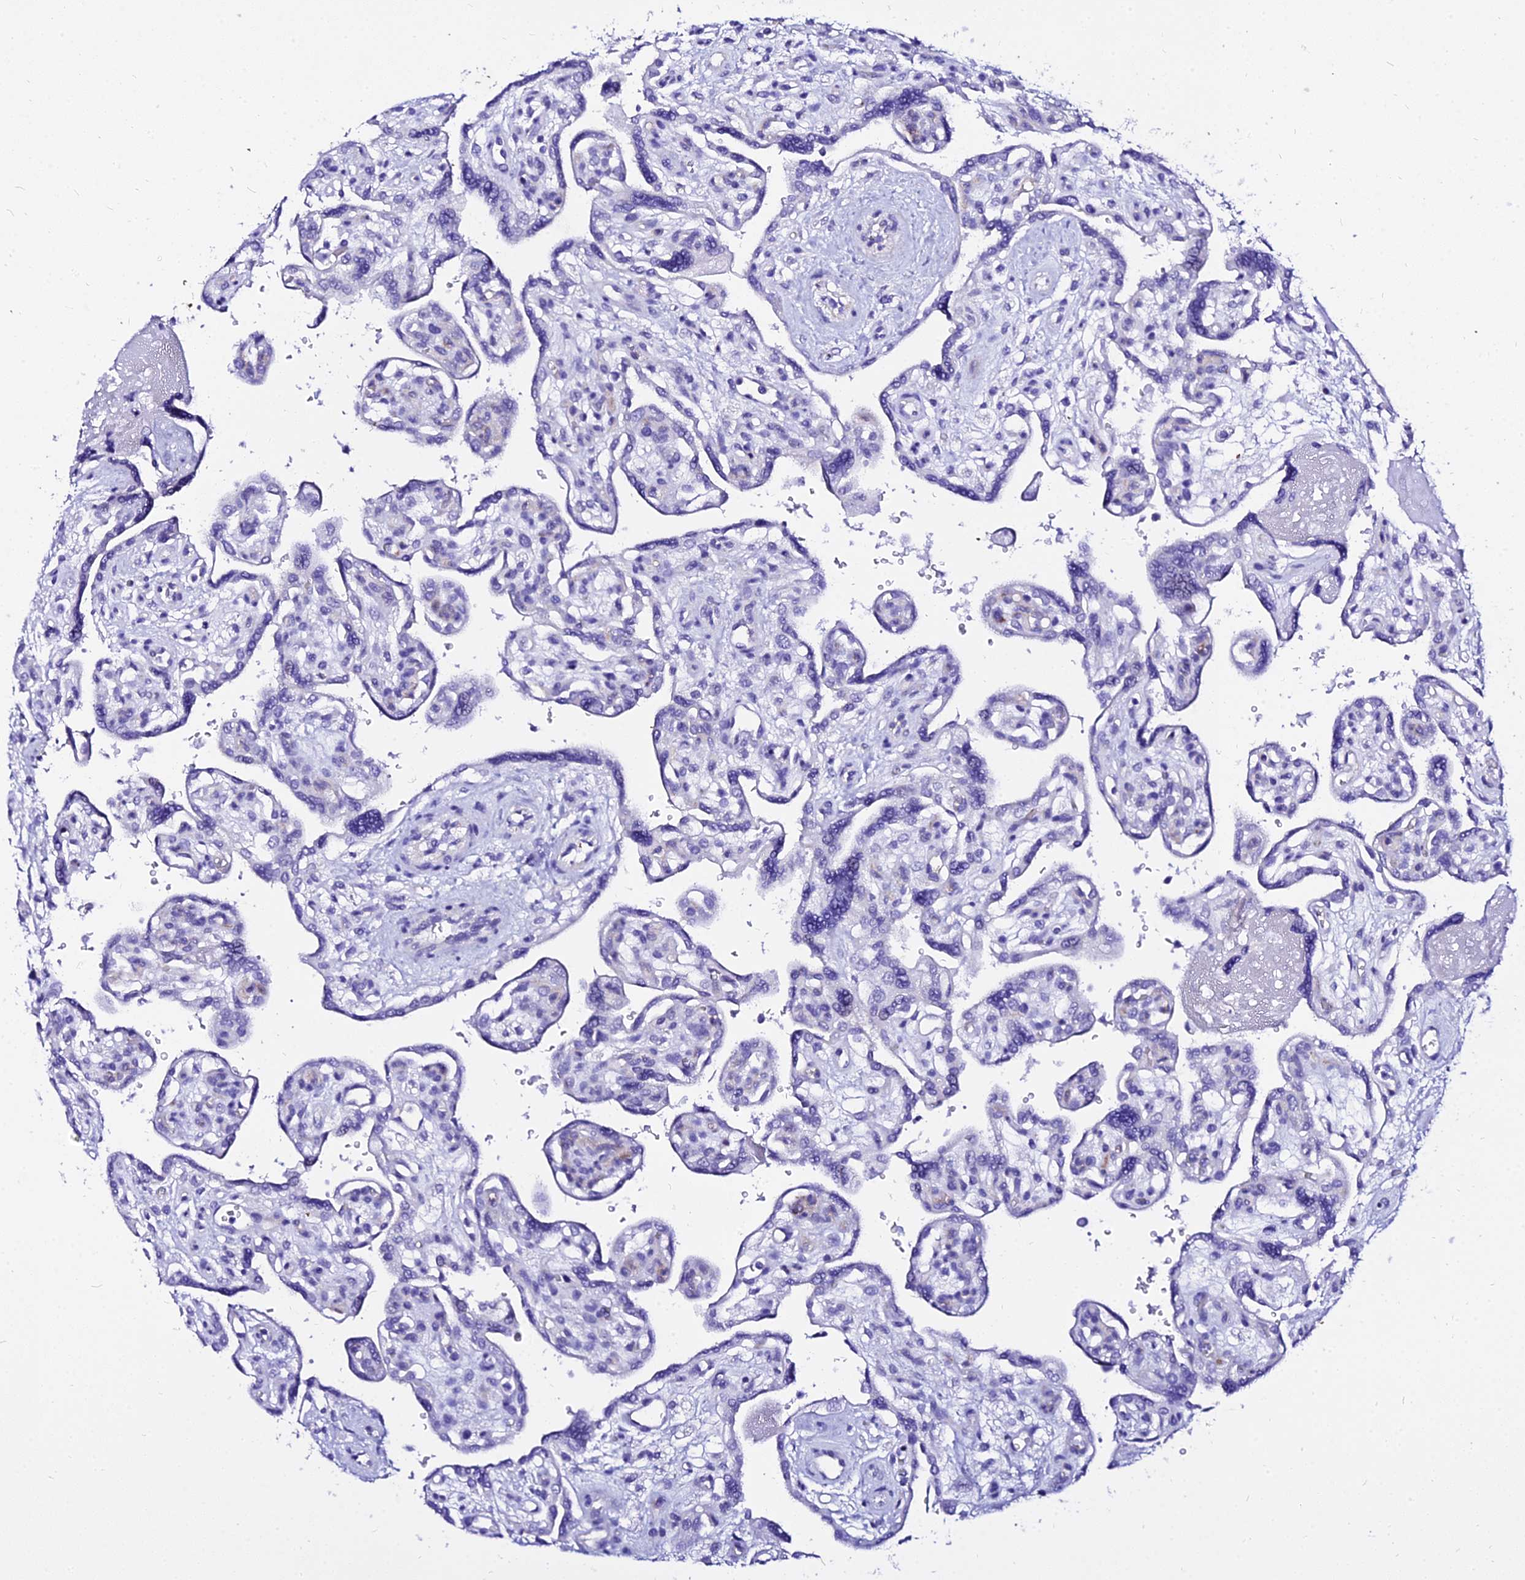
{"staining": {"intensity": "negative", "quantity": "none", "location": "none"}, "tissue": "placenta", "cell_type": "Trophoblastic cells", "image_type": "normal", "snomed": [{"axis": "morphology", "description": "Normal tissue, NOS"}, {"axis": "topography", "description": "Placenta"}], "caption": "Protein analysis of benign placenta exhibits no significant expression in trophoblastic cells.", "gene": "DEFB106A", "patient": {"sex": "female", "age": 39}}